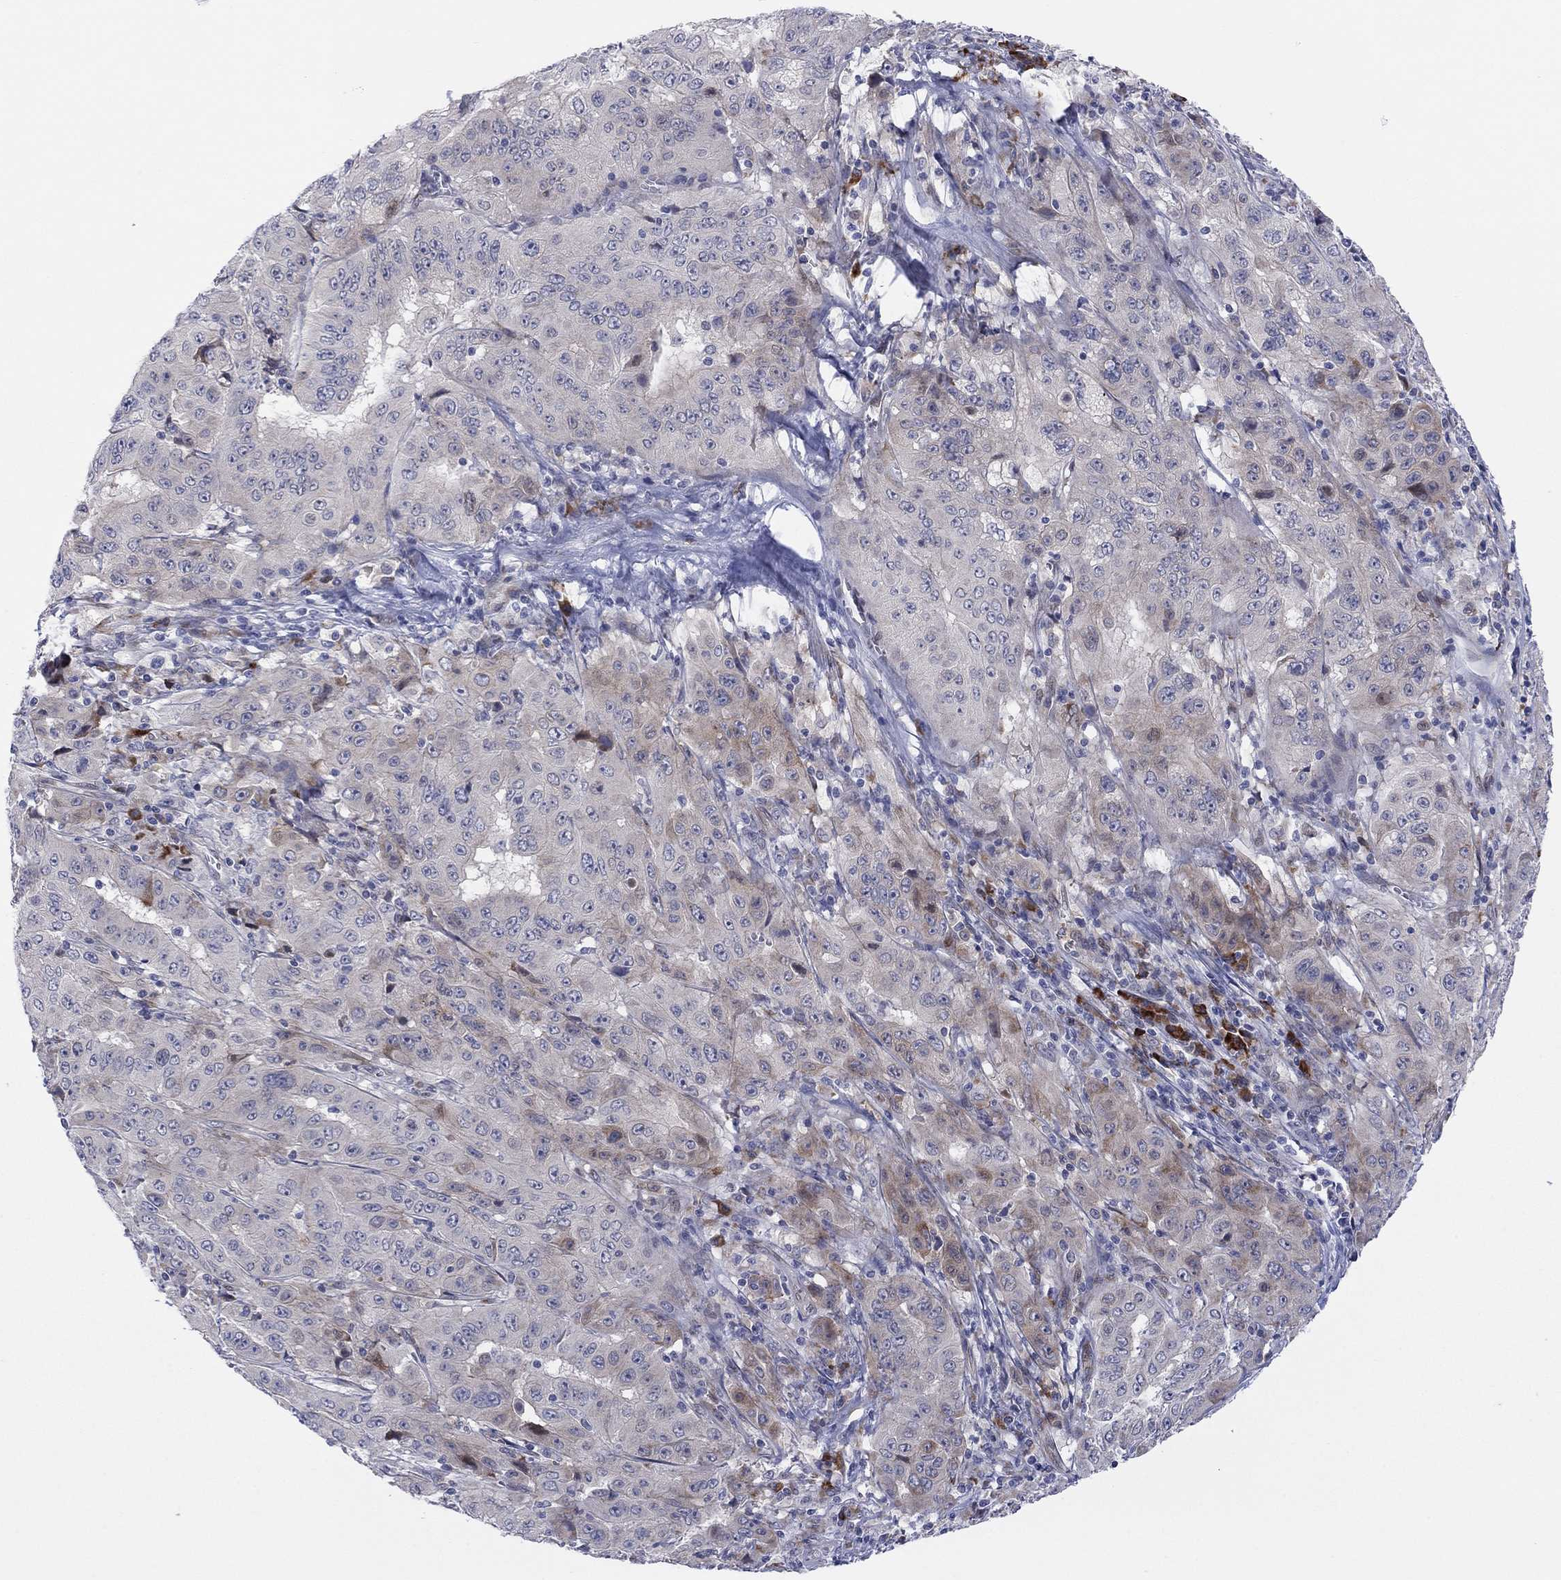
{"staining": {"intensity": "weak", "quantity": "<25%", "location": "cytoplasmic/membranous"}, "tissue": "pancreatic cancer", "cell_type": "Tumor cells", "image_type": "cancer", "snomed": [{"axis": "morphology", "description": "Adenocarcinoma, NOS"}, {"axis": "topography", "description": "Pancreas"}], "caption": "The IHC micrograph has no significant staining in tumor cells of adenocarcinoma (pancreatic) tissue. (DAB immunohistochemistry (IHC) visualized using brightfield microscopy, high magnification).", "gene": "TTC21B", "patient": {"sex": "male", "age": 63}}